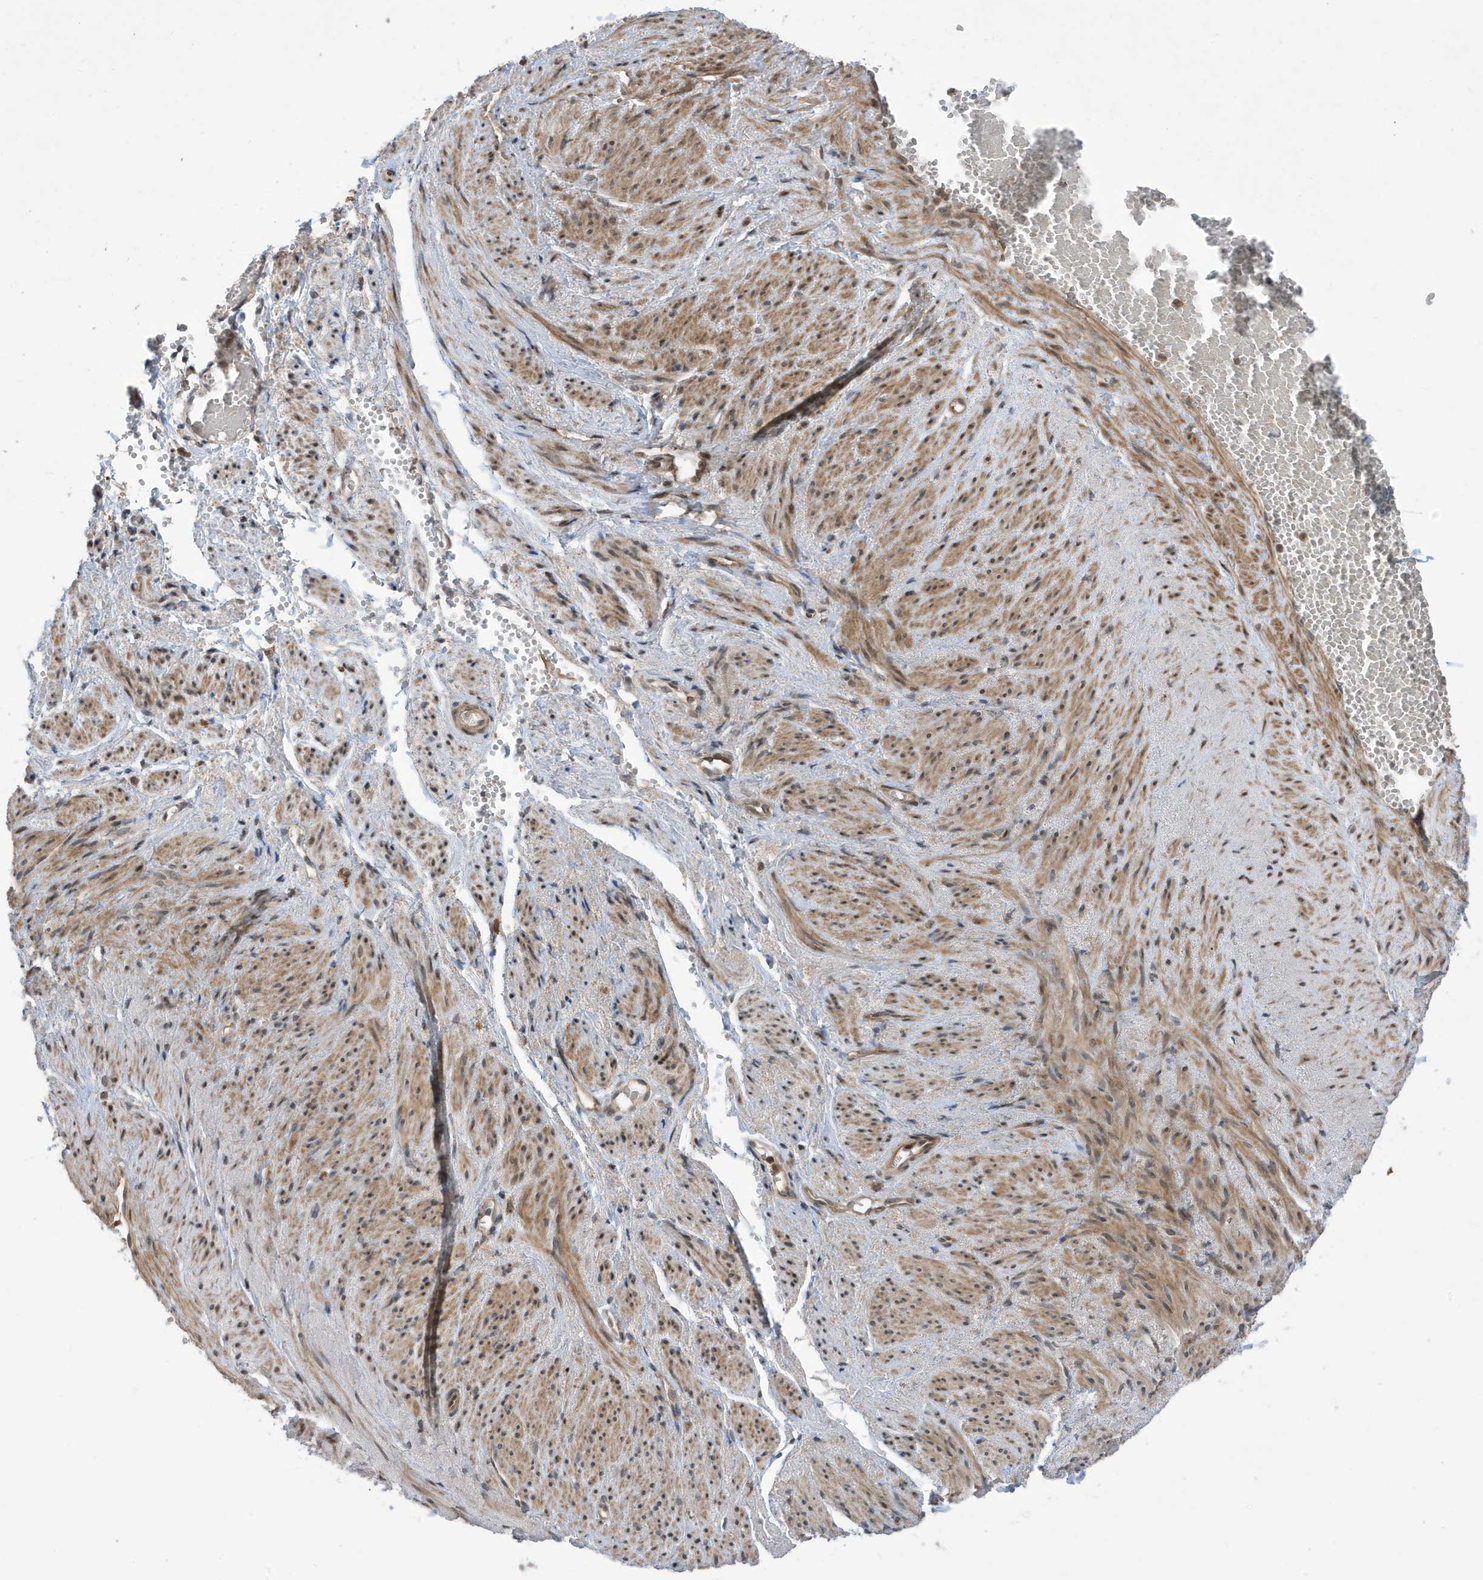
{"staining": {"intensity": "moderate", "quantity": ">75%", "location": "cytoplasmic/membranous,nuclear"}, "tissue": "adipose tissue", "cell_type": "Adipocytes", "image_type": "normal", "snomed": [{"axis": "morphology", "description": "Normal tissue, NOS"}, {"axis": "topography", "description": "Smooth muscle"}, {"axis": "topography", "description": "Peripheral nerve tissue"}], "caption": "Immunohistochemical staining of unremarkable human adipose tissue displays >75% levels of moderate cytoplasmic/membranous,nuclear protein positivity in approximately >75% of adipocytes.", "gene": "UBQLN1", "patient": {"sex": "female", "age": 39}}